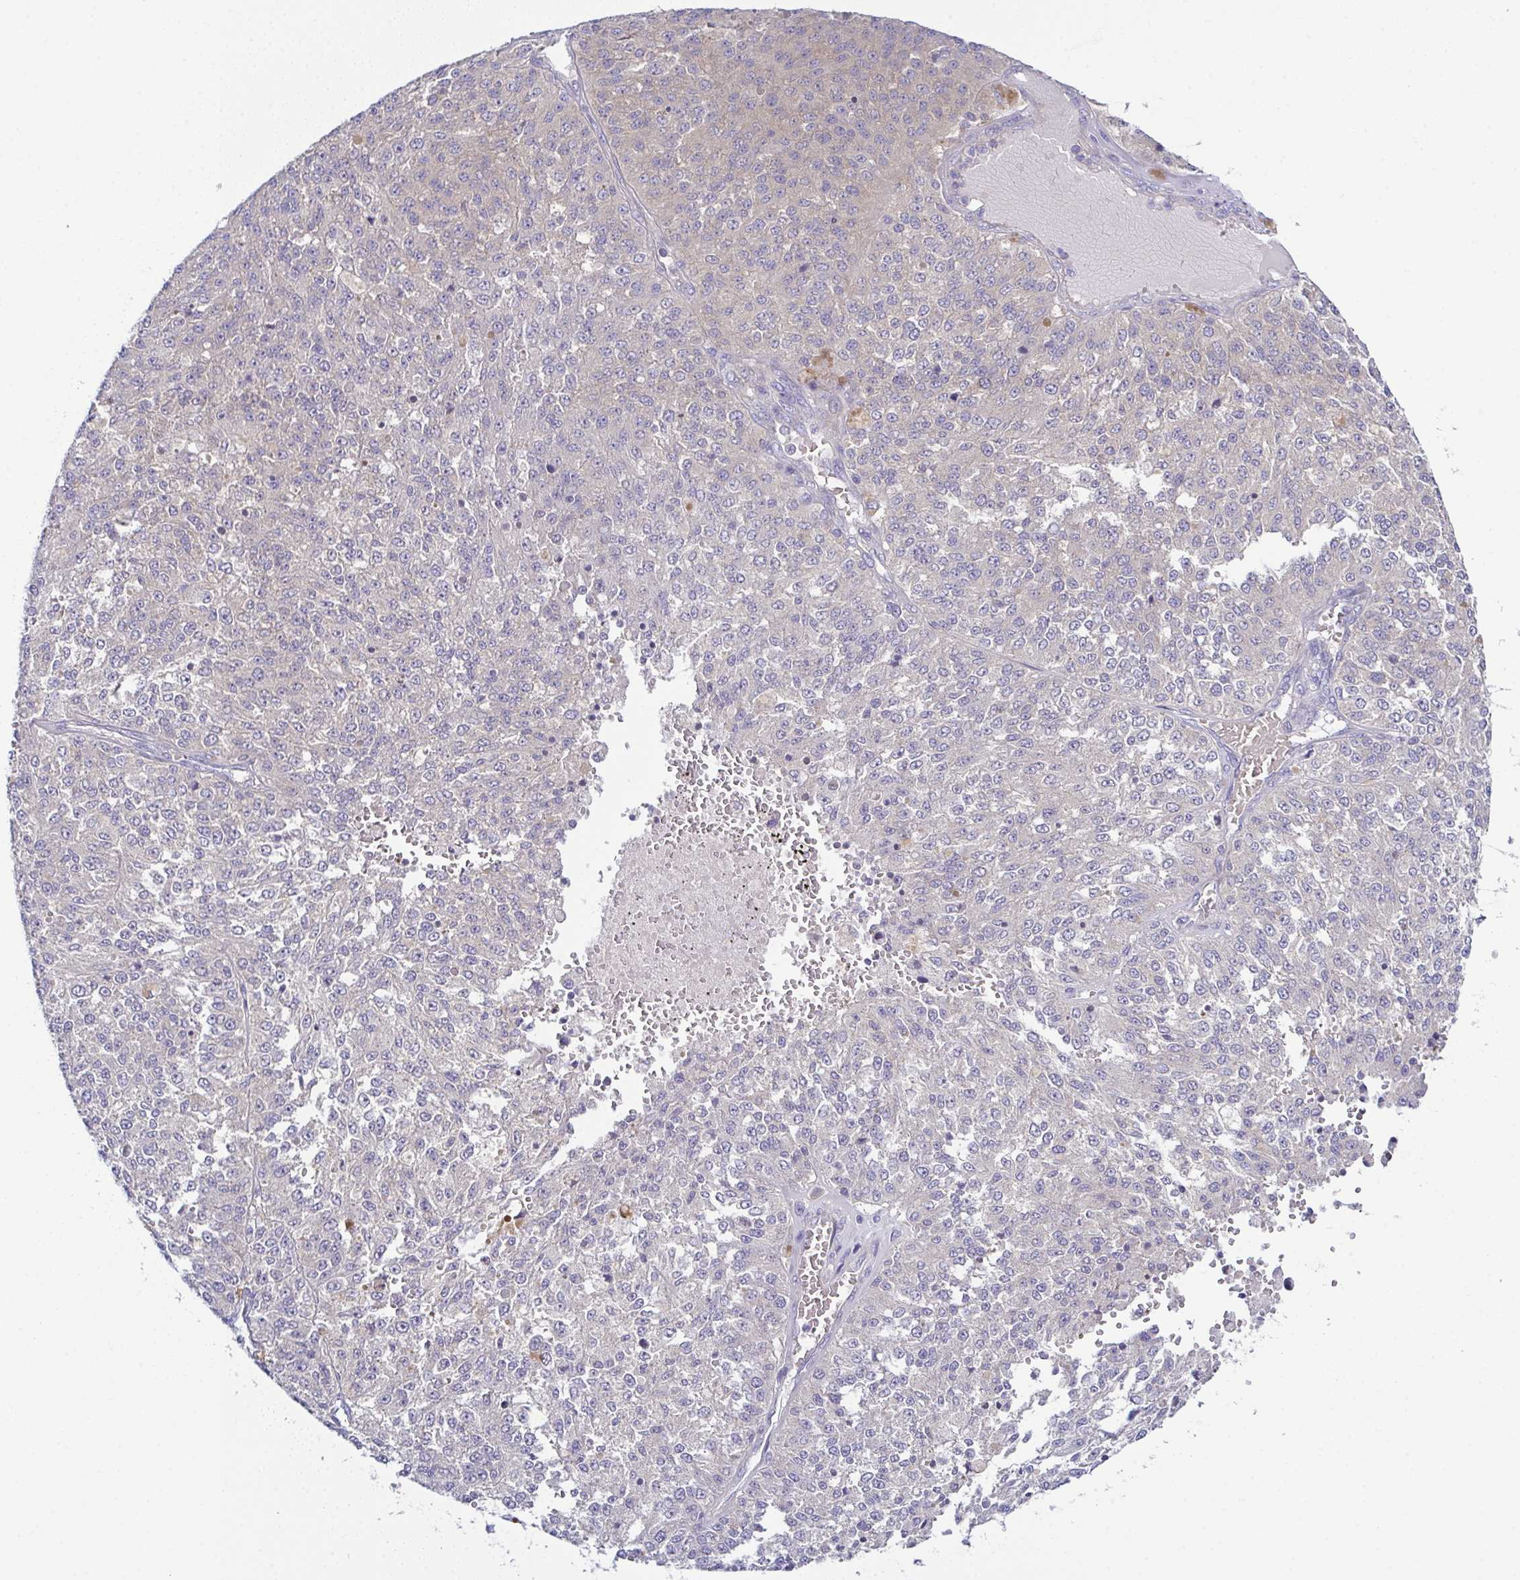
{"staining": {"intensity": "negative", "quantity": "none", "location": "none"}, "tissue": "melanoma", "cell_type": "Tumor cells", "image_type": "cancer", "snomed": [{"axis": "morphology", "description": "Malignant melanoma, Metastatic site"}, {"axis": "topography", "description": "Lymph node"}], "caption": "Tumor cells show no significant protein expression in melanoma.", "gene": "CFAP97D1", "patient": {"sex": "female", "age": 64}}